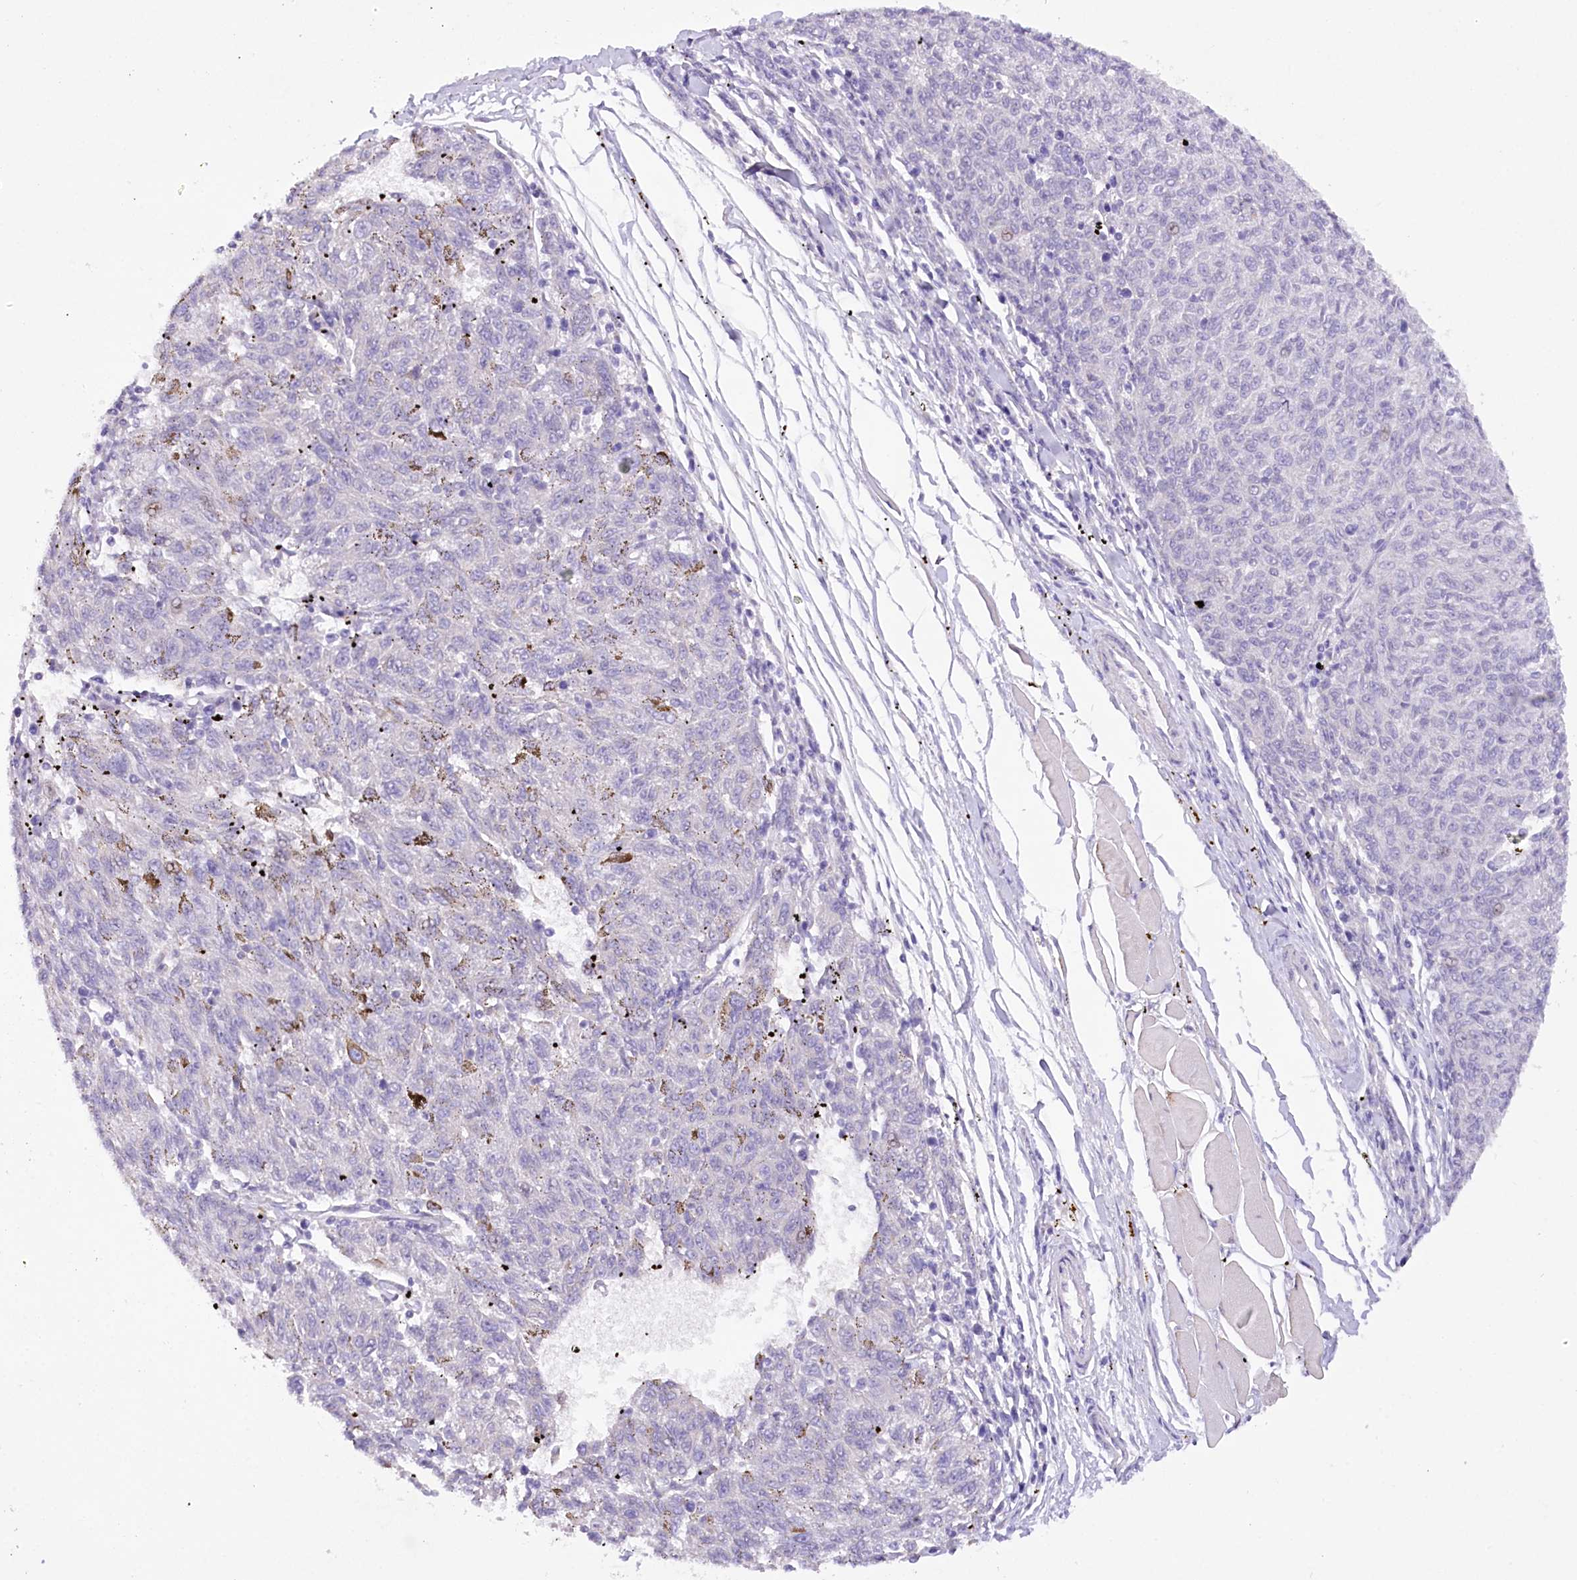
{"staining": {"intensity": "negative", "quantity": "none", "location": "none"}, "tissue": "melanoma", "cell_type": "Tumor cells", "image_type": "cancer", "snomed": [{"axis": "morphology", "description": "Malignant melanoma, NOS"}, {"axis": "topography", "description": "Skin"}], "caption": "This histopathology image is of malignant melanoma stained with IHC to label a protein in brown with the nuclei are counter-stained blue. There is no expression in tumor cells.", "gene": "DCUN1D1", "patient": {"sex": "female", "age": 72}}